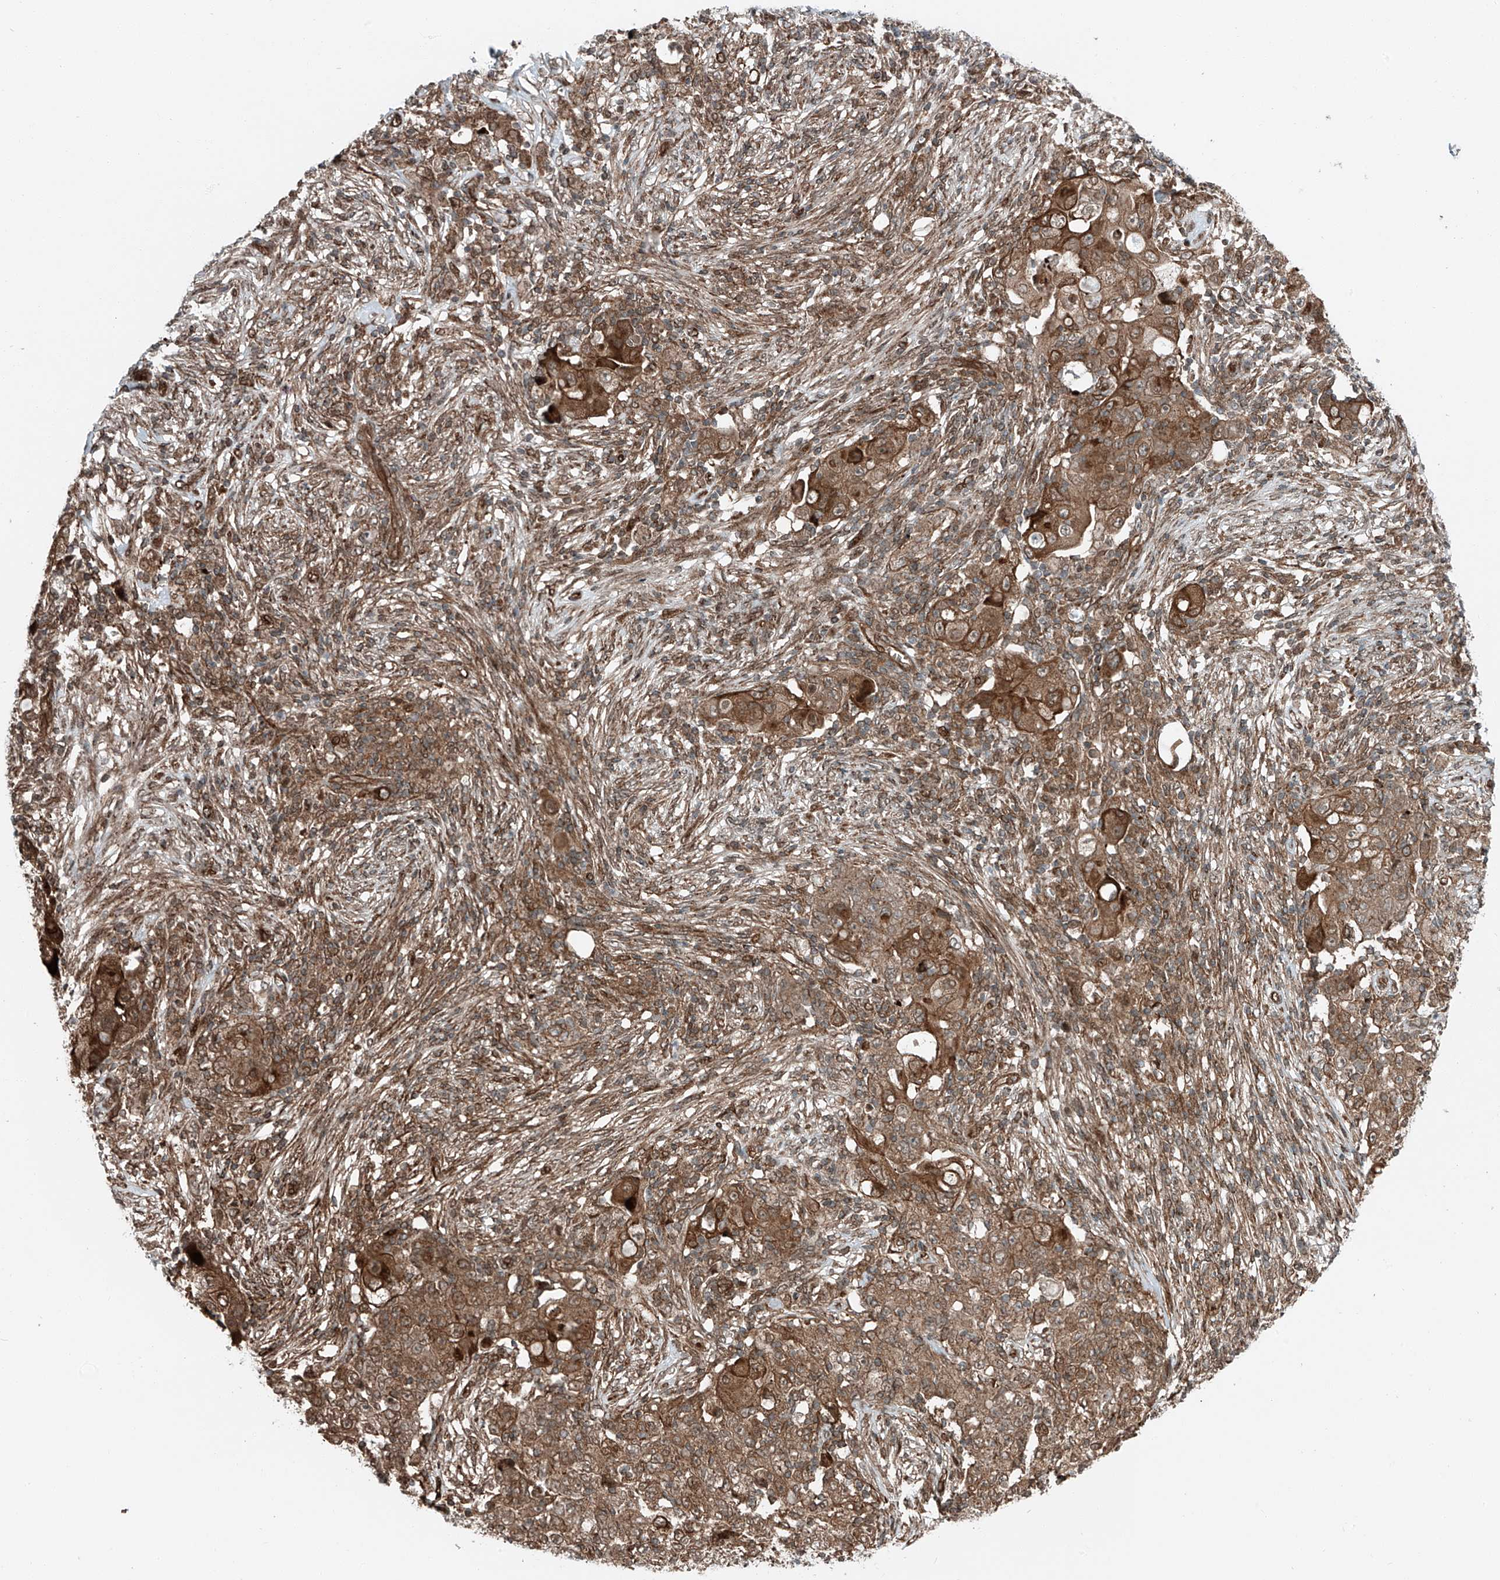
{"staining": {"intensity": "moderate", "quantity": ">75%", "location": "cytoplasmic/membranous"}, "tissue": "ovarian cancer", "cell_type": "Tumor cells", "image_type": "cancer", "snomed": [{"axis": "morphology", "description": "Carcinoma, endometroid"}, {"axis": "topography", "description": "Ovary"}], "caption": "The immunohistochemical stain shows moderate cytoplasmic/membranous staining in tumor cells of ovarian cancer tissue. (DAB IHC, brown staining for protein, blue staining for nuclei).", "gene": "USP48", "patient": {"sex": "female", "age": 42}}